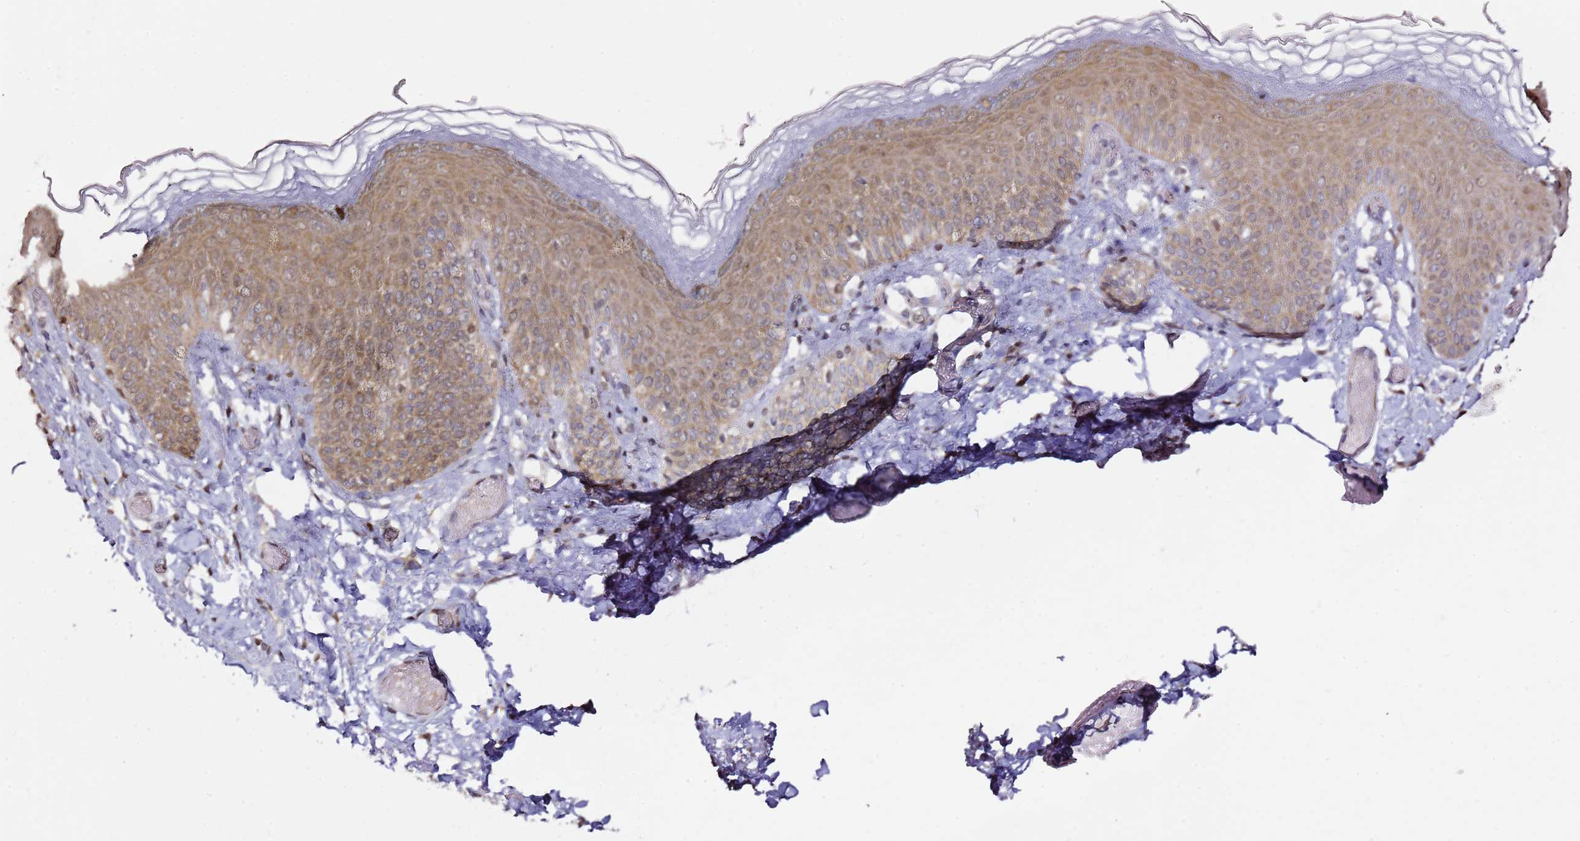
{"staining": {"intensity": "strong", "quantity": ">75%", "location": "cytoplasmic/membranous,nuclear"}, "tissue": "skin", "cell_type": "Epidermal cells", "image_type": "normal", "snomed": [{"axis": "morphology", "description": "Normal tissue, NOS"}, {"axis": "topography", "description": "Anal"}], "caption": "Immunohistochemistry of benign skin shows high levels of strong cytoplasmic/membranous,nuclear positivity in about >75% of epidermal cells.", "gene": "PSMD4", "patient": {"sex": "female", "age": 40}}